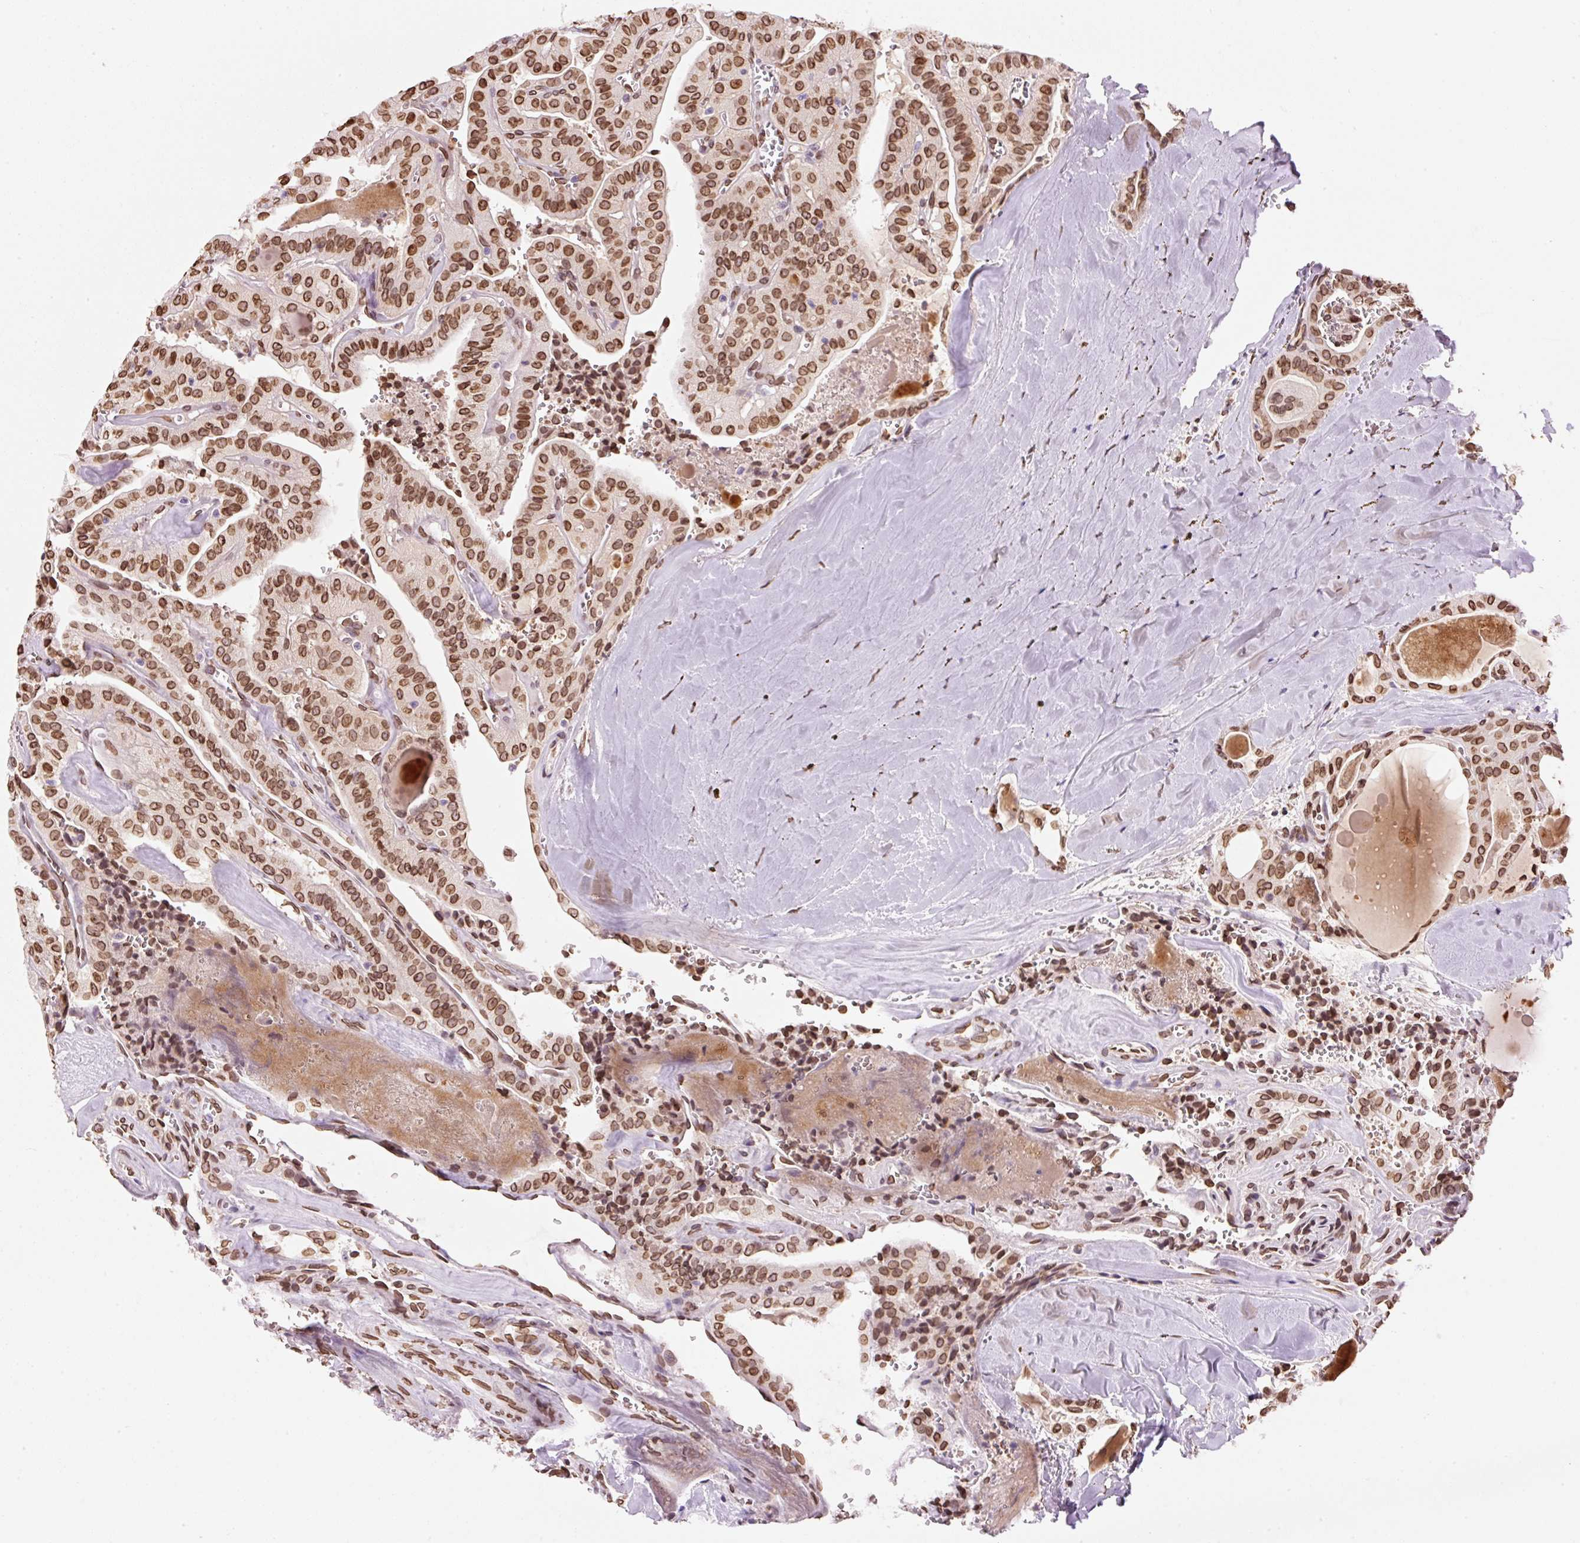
{"staining": {"intensity": "moderate", "quantity": ">75%", "location": "cytoplasmic/membranous,nuclear"}, "tissue": "thyroid cancer", "cell_type": "Tumor cells", "image_type": "cancer", "snomed": [{"axis": "morphology", "description": "Papillary adenocarcinoma, NOS"}, {"axis": "topography", "description": "Thyroid gland"}], "caption": "Human thyroid papillary adenocarcinoma stained with a brown dye reveals moderate cytoplasmic/membranous and nuclear positive expression in about >75% of tumor cells.", "gene": "ZNF224", "patient": {"sex": "male", "age": 52}}